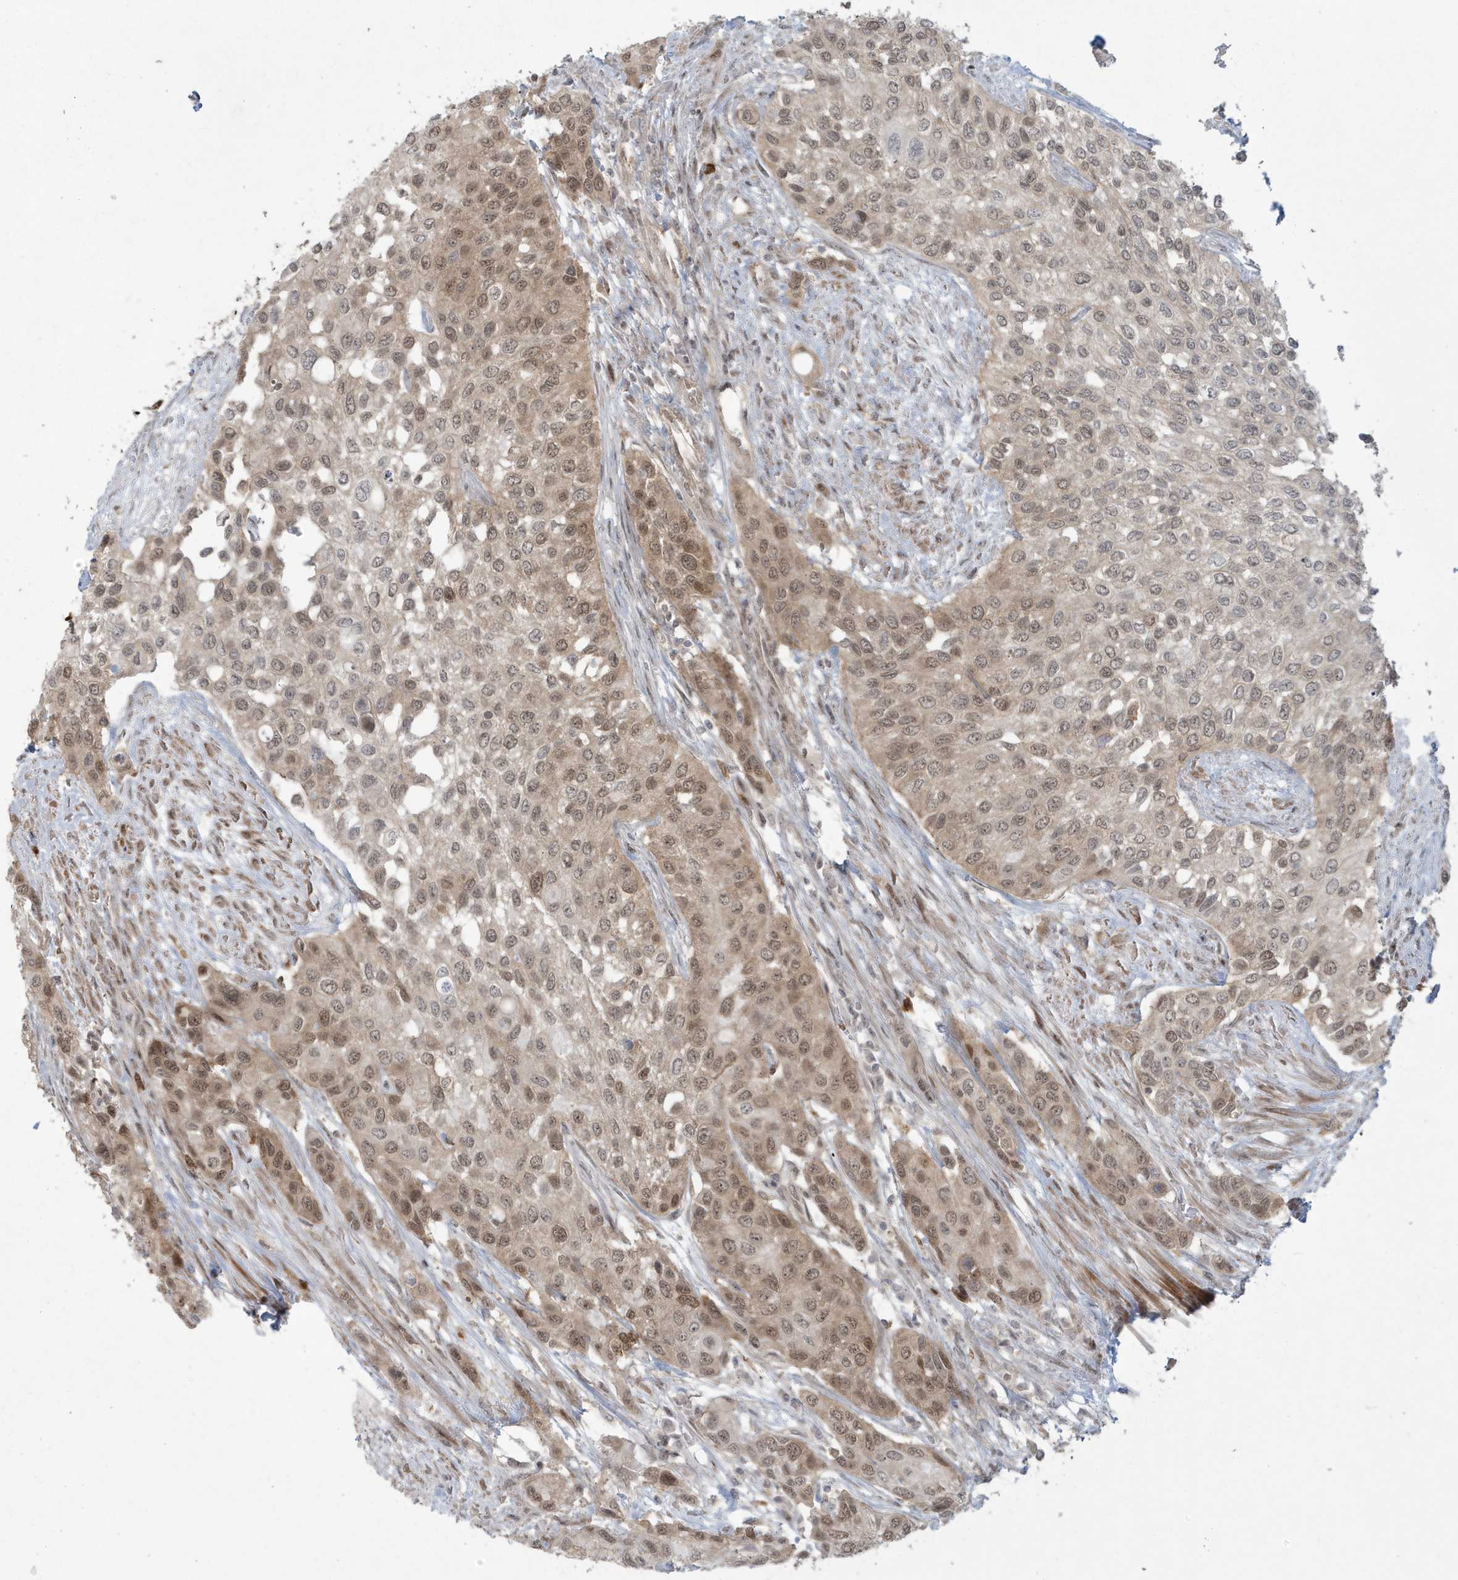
{"staining": {"intensity": "moderate", "quantity": ">75%", "location": "nuclear"}, "tissue": "urothelial cancer", "cell_type": "Tumor cells", "image_type": "cancer", "snomed": [{"axis": "morphology", "description": "Normal tissue, NOS"}, {"axis": "morphology", "description": "Urothelial carcinoma, High grade"}, {"axis": "topography", "description": "Vascular tissue"}, {"axis": "topography", "description": "Urinary bladder"}], "caption": "The image demonstrates a brown stain indicating the presence of a protein in the nuclear of tumor cells in urothelial carcinoma (high-grade).", "gene": "C1orf52", "patient": {"sex": "female", "age": 56}}